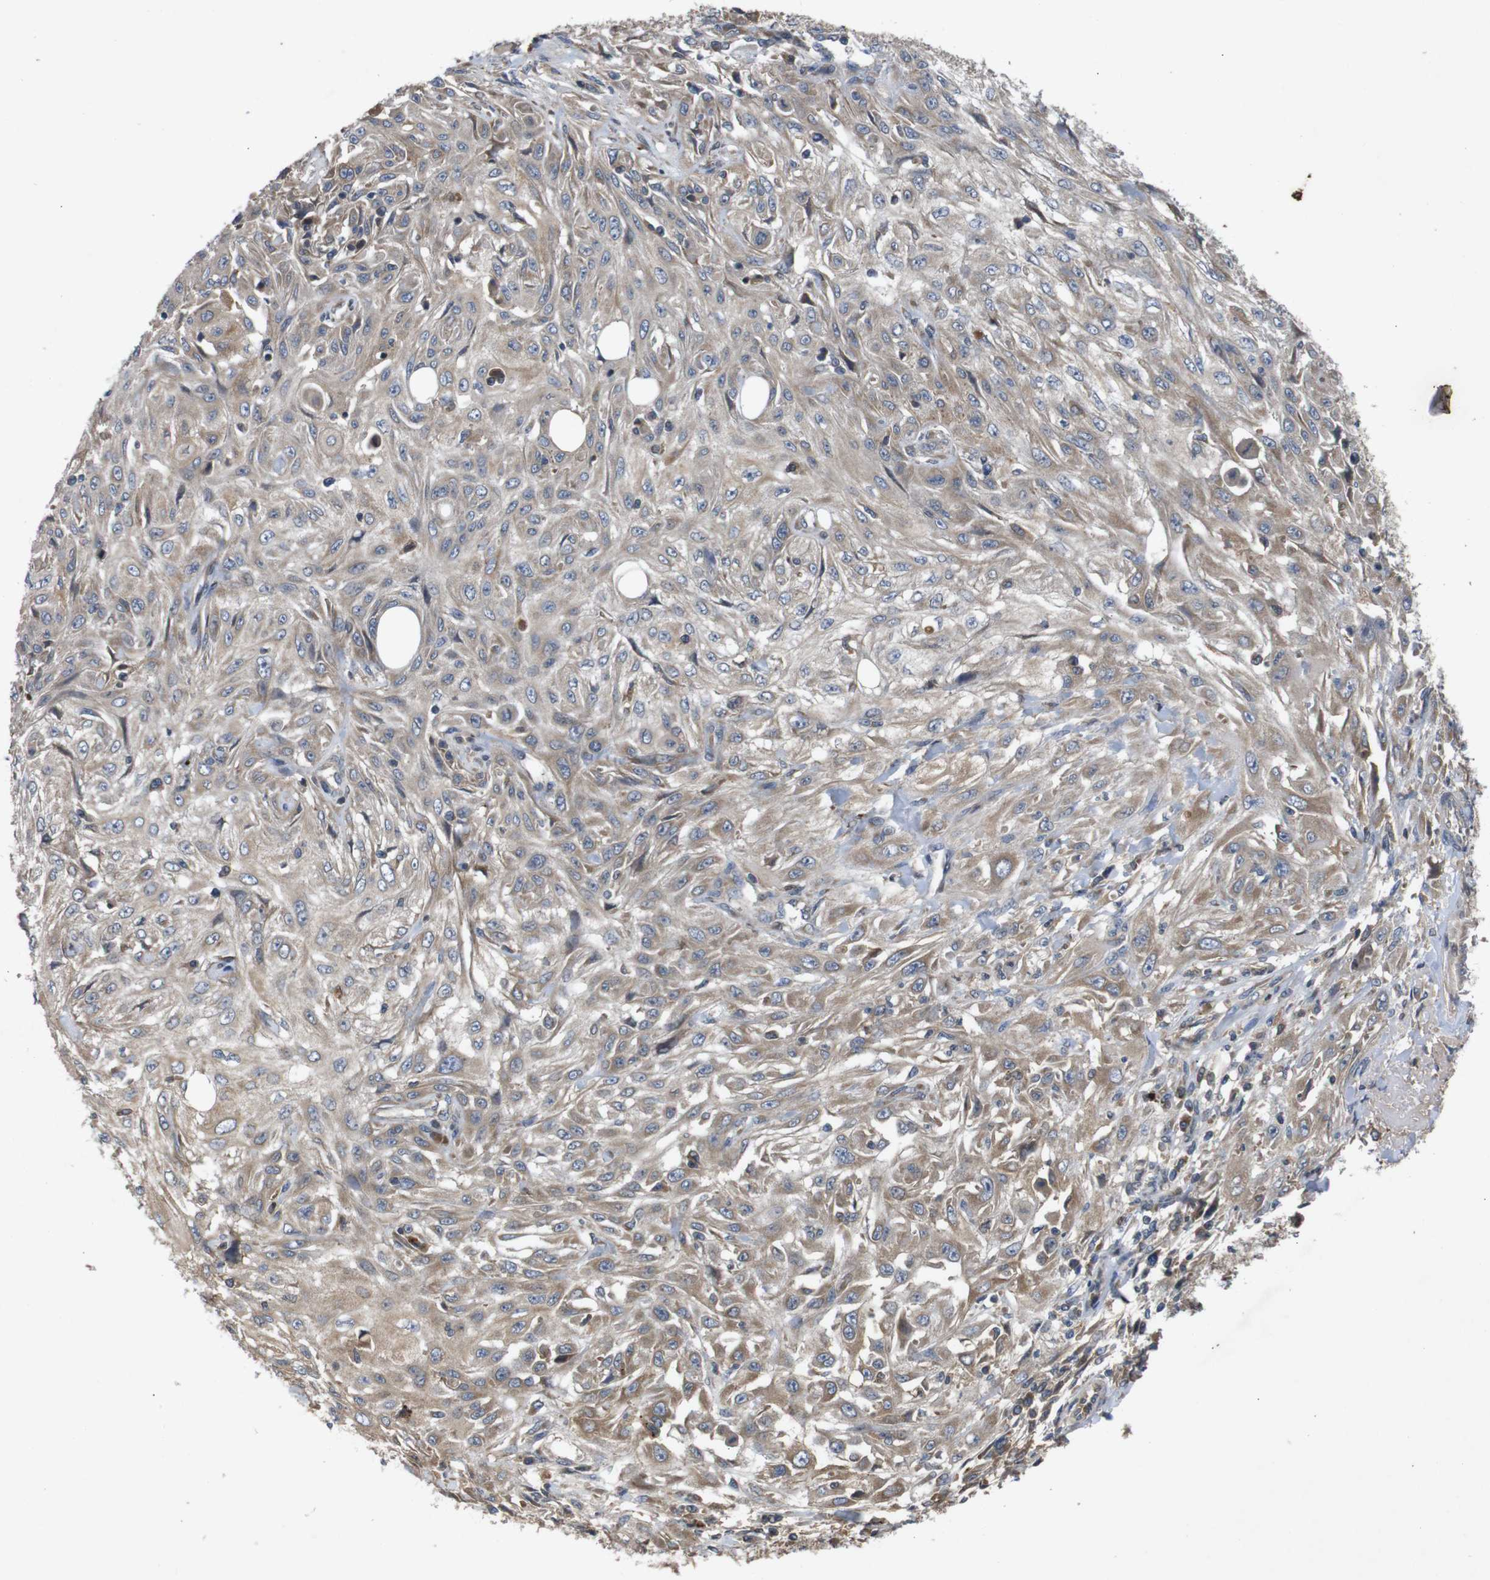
{"staining": {"intensity": "weak", "quantity": ">75%", "location": "cytoplasmic/membranous"}, "tissue": "skin cancer", "cell_type": "Tumor cells", "image_type": "cancer", "snomed": [{"axis": "morphology", "description": "Squamous cell carcinoma, NOS"}, {"axis": "topography", "description": "Skin"}], "caption": "IHC of human skin squamous cell carcinoma displays low levels of weak cytoplasmic/membranous positivity in about >75% of tumor cells. The staining is performed using DAB (3,3'-diaminobenzidine) brown chromogen to label protein expression. The nuclei are counter-stained blue using hematoxylin.", "gene": "PTPN1", "patient": {"sex": "male", "age": 75}}